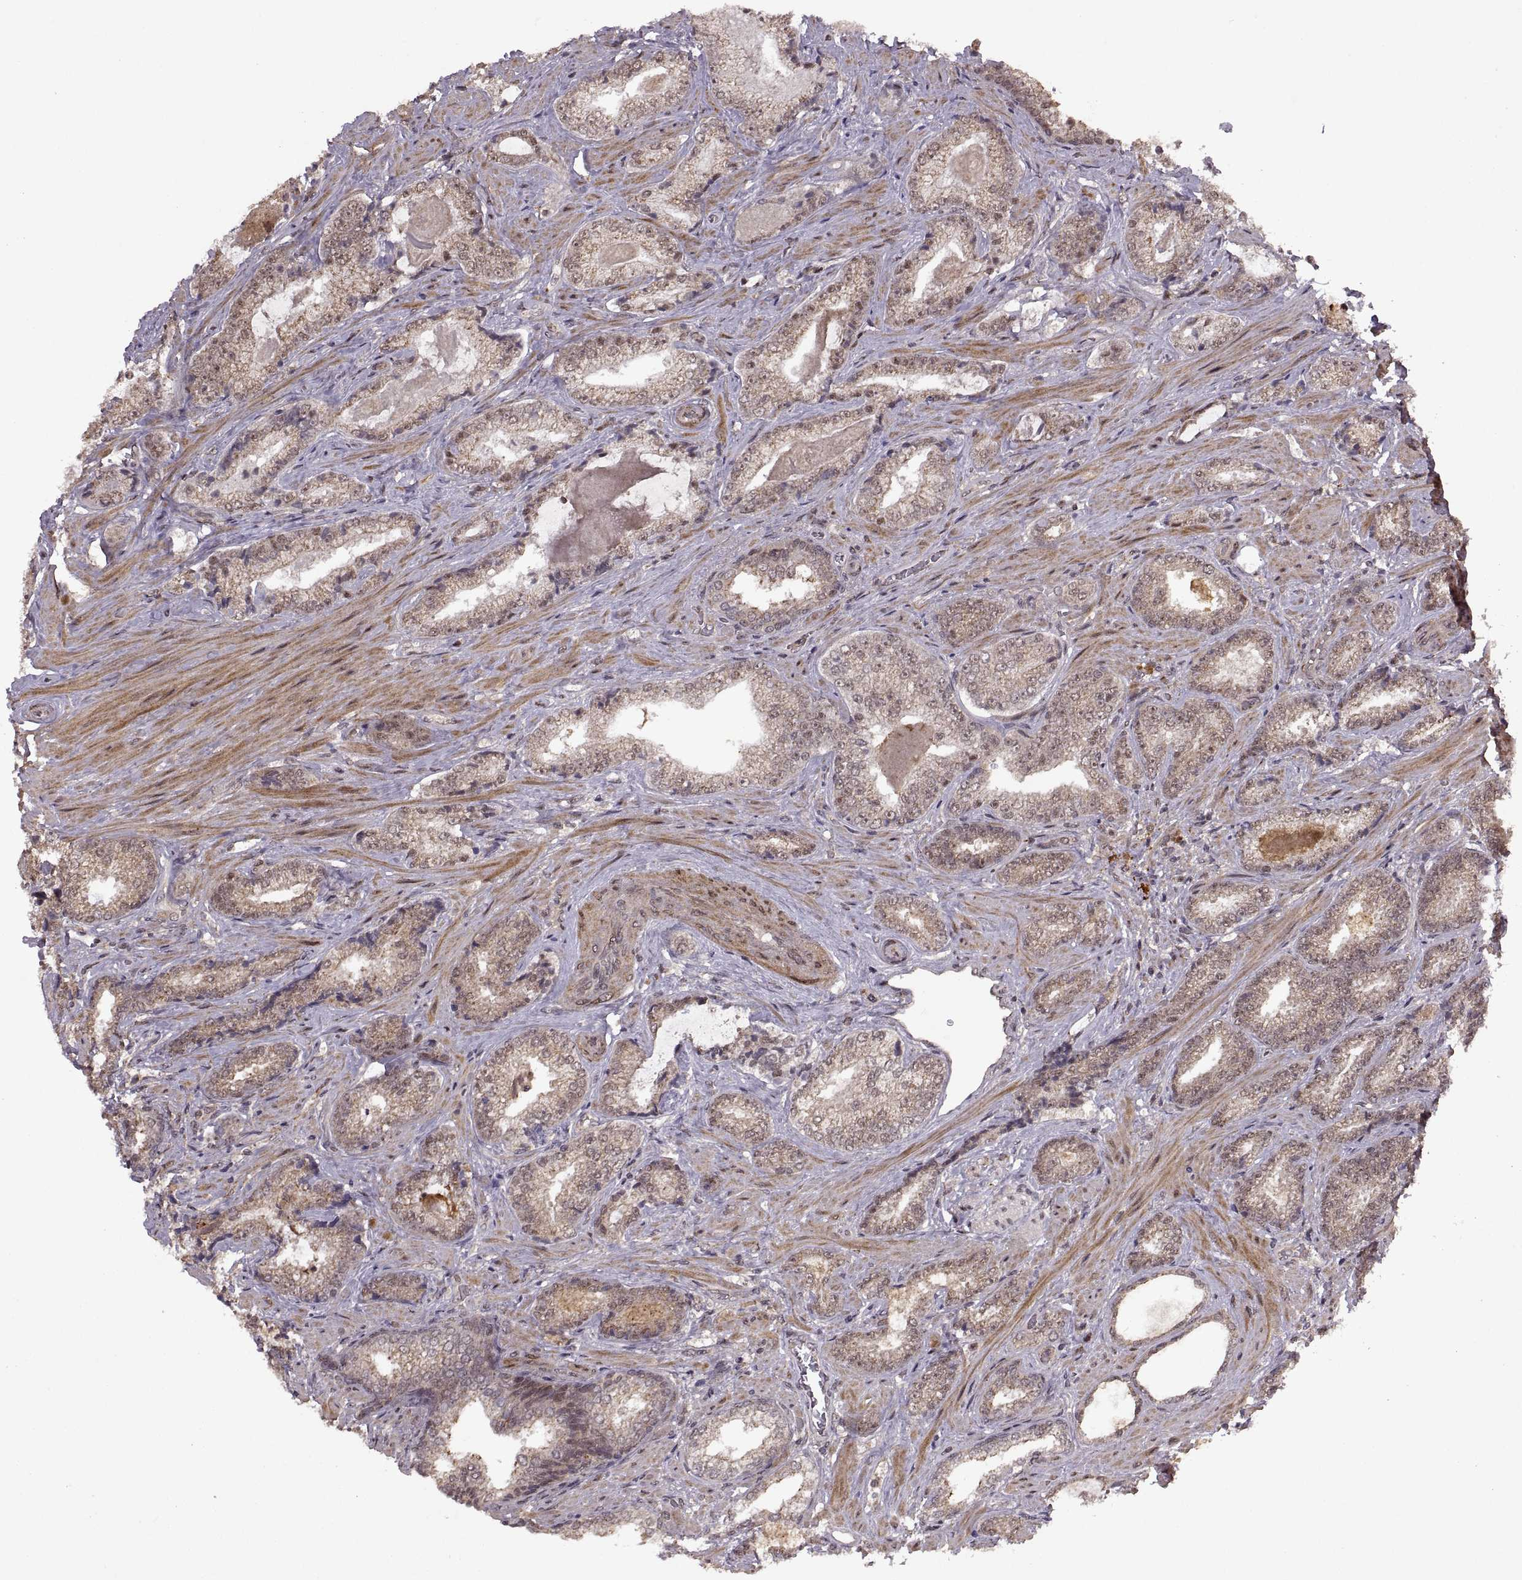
{"staining": {"intensity": "weak", "quantity": ">75%", "location": "cytoplasmic/membranous"}, "tissue": "prostate cancer", "cell_type": "Tumor cells", "image_type": "cancer", "snomed": [{"axis": "morphology", "description": "Adenocarcinoma, Low grade"}, {"axis": "topography", "description": "Prostate"}], "caption": "Immunohistochemical staining of adenocarcinoma (low-grade) (prostate) reveals low levels of weak cytoplasmic/membranous positivity in approximately >75% of tumor cells. The protein of interest is stained brown, and the nuclei are stained in blue (DAB (3,3'-diaminobenzidine) IHC with brightfield microscopy, high magnification).", "gene": "PTOV1", "patient": {"sex": "male", "age": 61}}